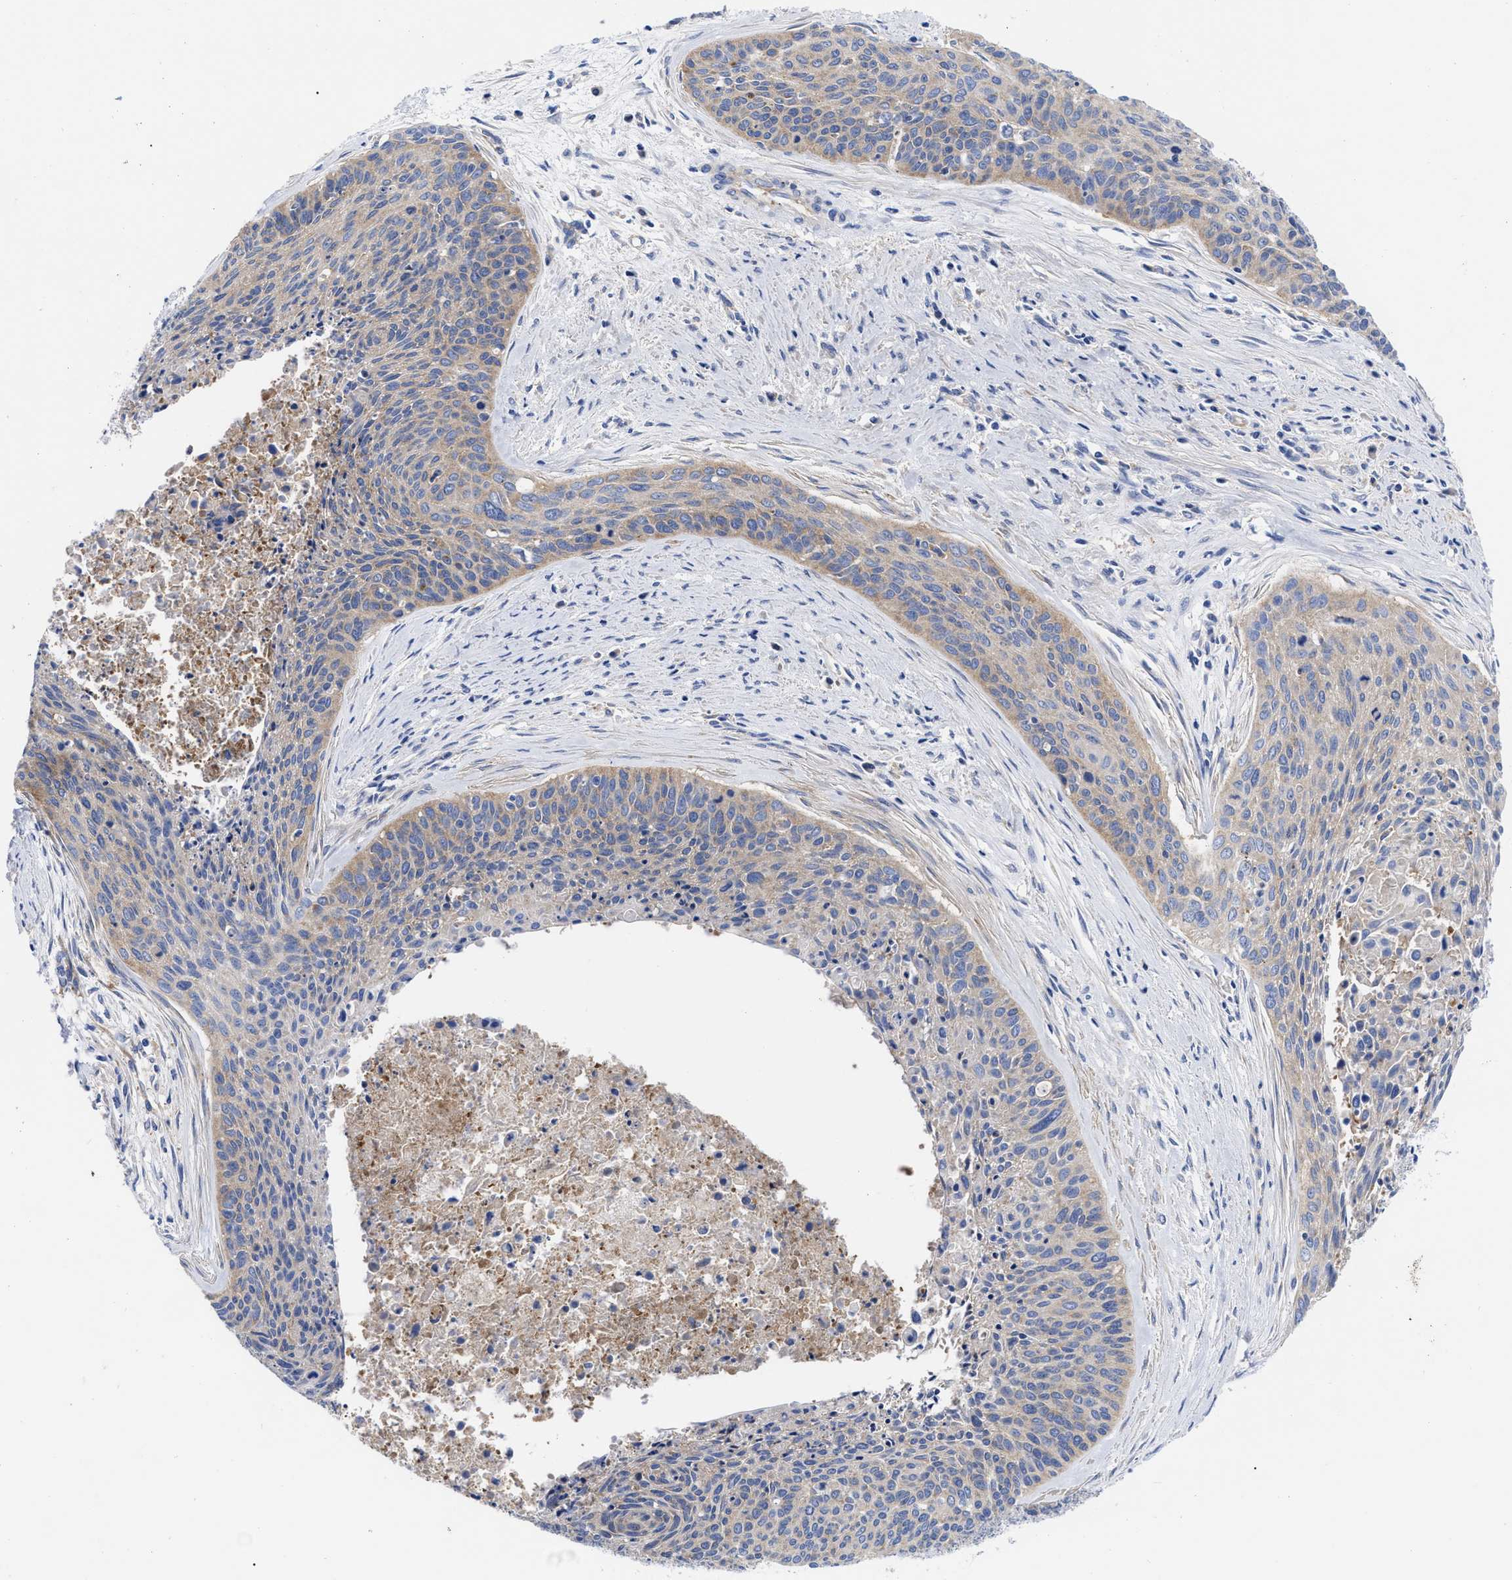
{"staining": {"intensity": "moderate", "quantity": "<25%", "location": "cytoplasmic/membranous"}, "tissue": "cervical cancer", "cell_type": "Tumor cells", "image_type": "cancer", "snomed": [{"axis": "morphology", "description": "Squamous cell carcinoma, NOS"}, {"axis": "topography", "description": "Cervix"}], "caption": "A histopathology image of human cervical cancer stained for a protein demonstrates moderate cytoplasmic/membranous brown staining in tumor cells.", "gene": "RBKS", "patient": {"sex": "female", "age": 55}}